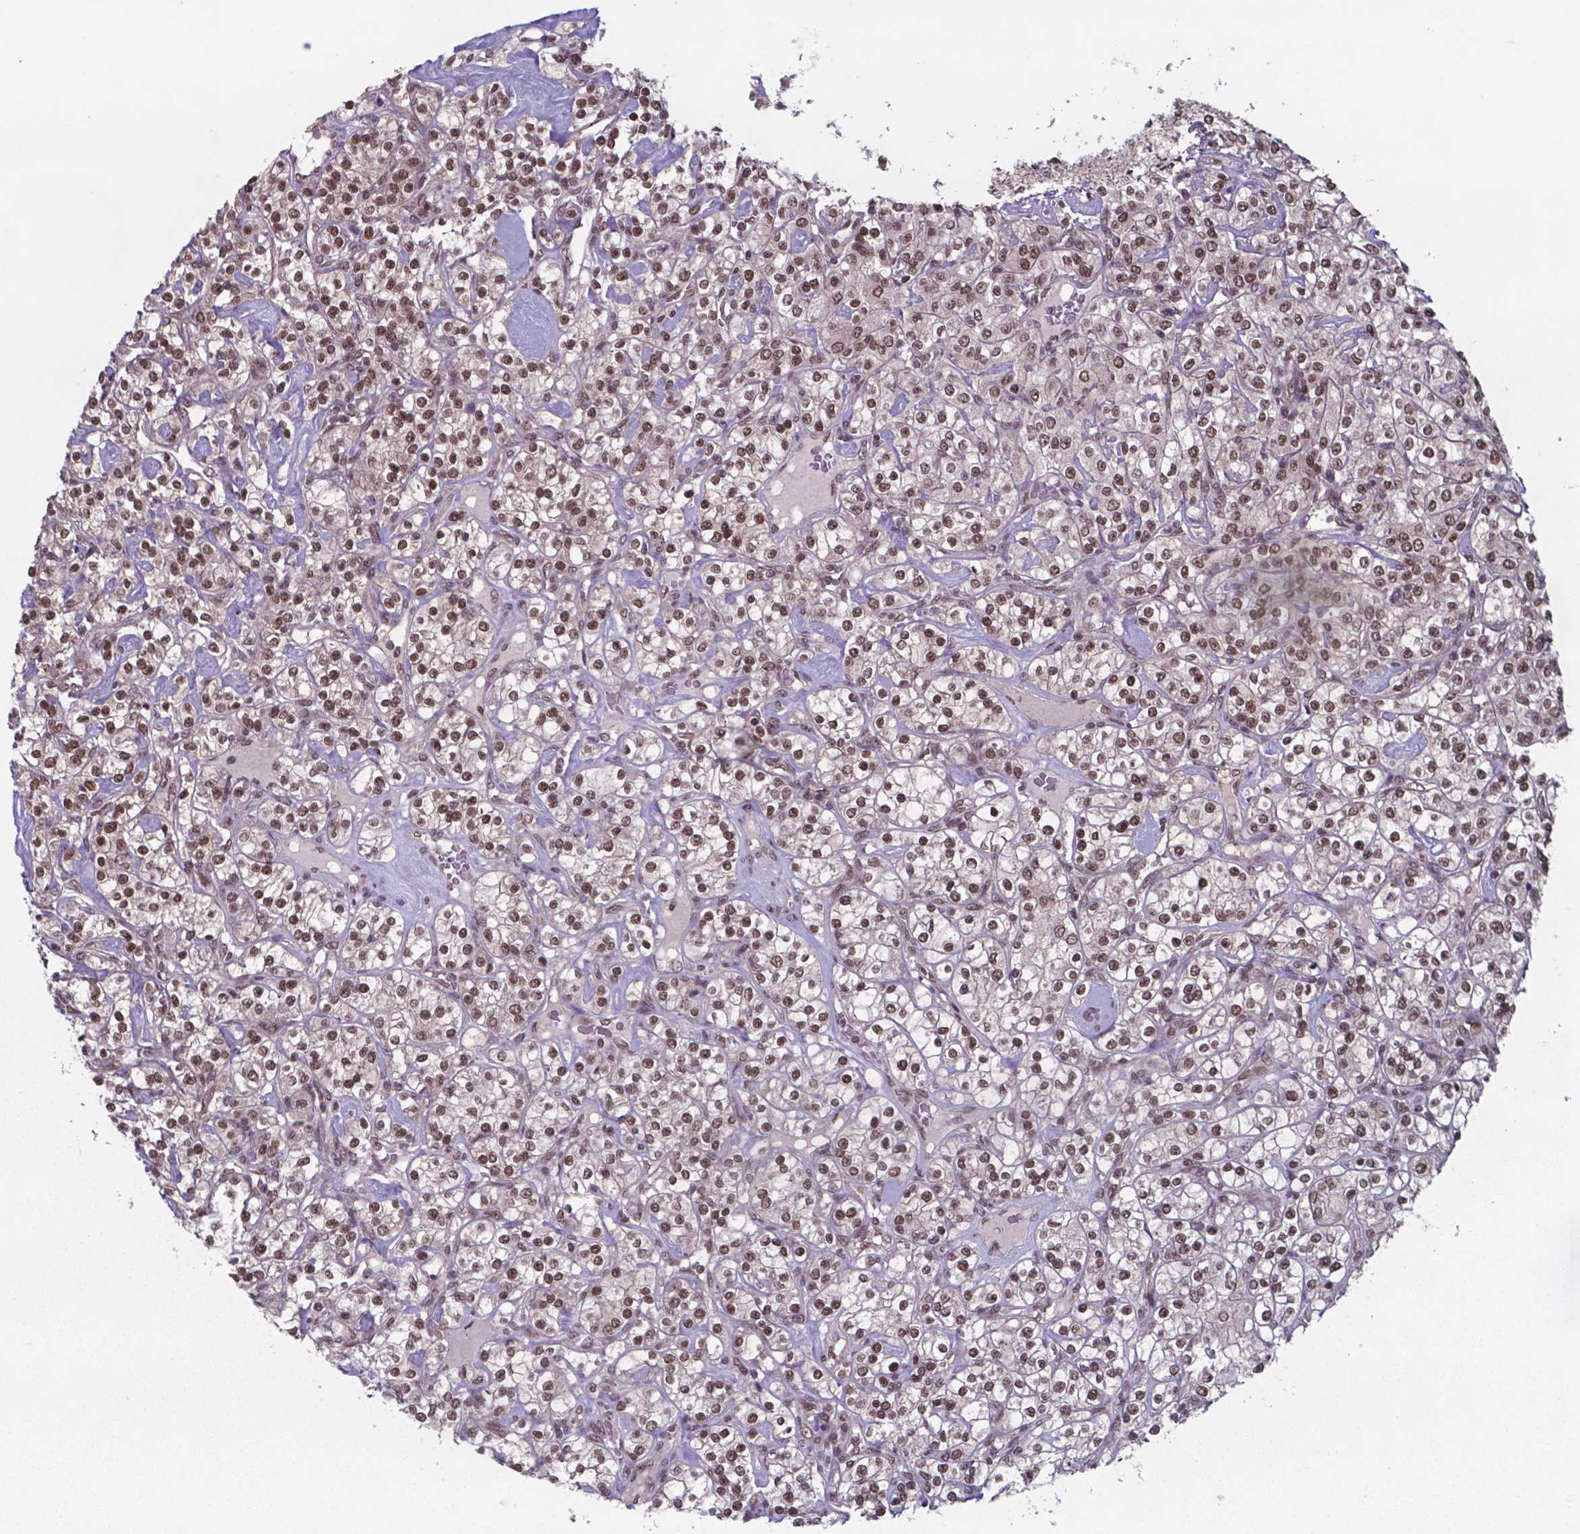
{"staining": {"intensity": "moderate", "quantity": ">75%", "location": "nuclear"}, "tissue": "renal cancer", "cell_type": "Tumor cells", "image_type": "cancer", "snomed": [{"axis": "morphology", "description": "Adenocarcinoma, NOS"}, {"axis": "topography", "description": "Kidney"}], "caption": "Protein staining exhibits moderate nuclear staining in approximately >75% of tumor cells in adenocarcinoma (renal).", "gene": "UBA1", "patient": {"sex": "male", "age": 77}}